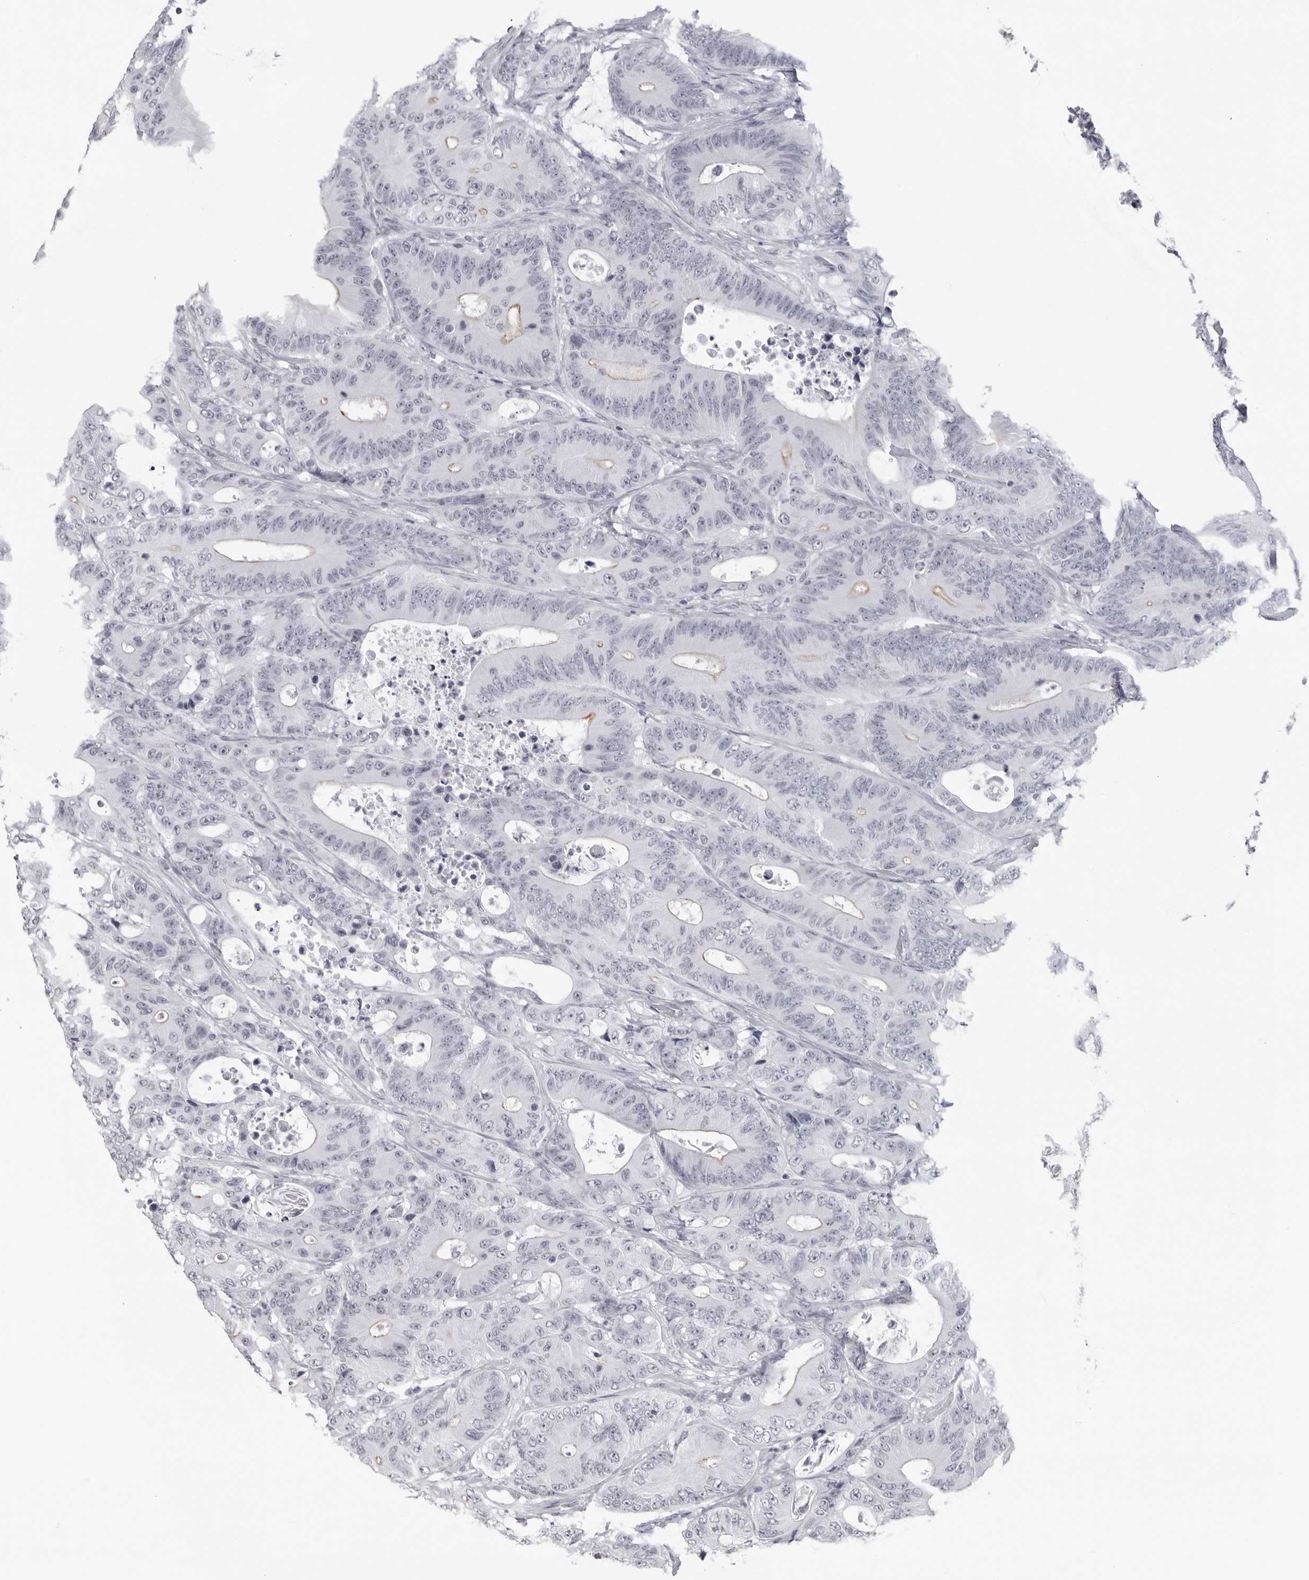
{"staining": {"intensity": "moderate", "quantity": "<25%", "location": "cytoplasmic/membranous"}, "tissue": "colorectal cancer", "cell_type": "Tumor cells", "image_type": "cancer", "snomed": [{"axis": "morphology", "description": "Adenocarcinoma, NOS"}, {"axis": "topography", "description": "Colon"}], "caption": "Protein expression analysis of human colorectal cancer reveals moderate cytoplasmic/membranous expression in about <25% of tumor cells.", "gene": "ESPN", "patient": {"sex": "male", "age": 83}}